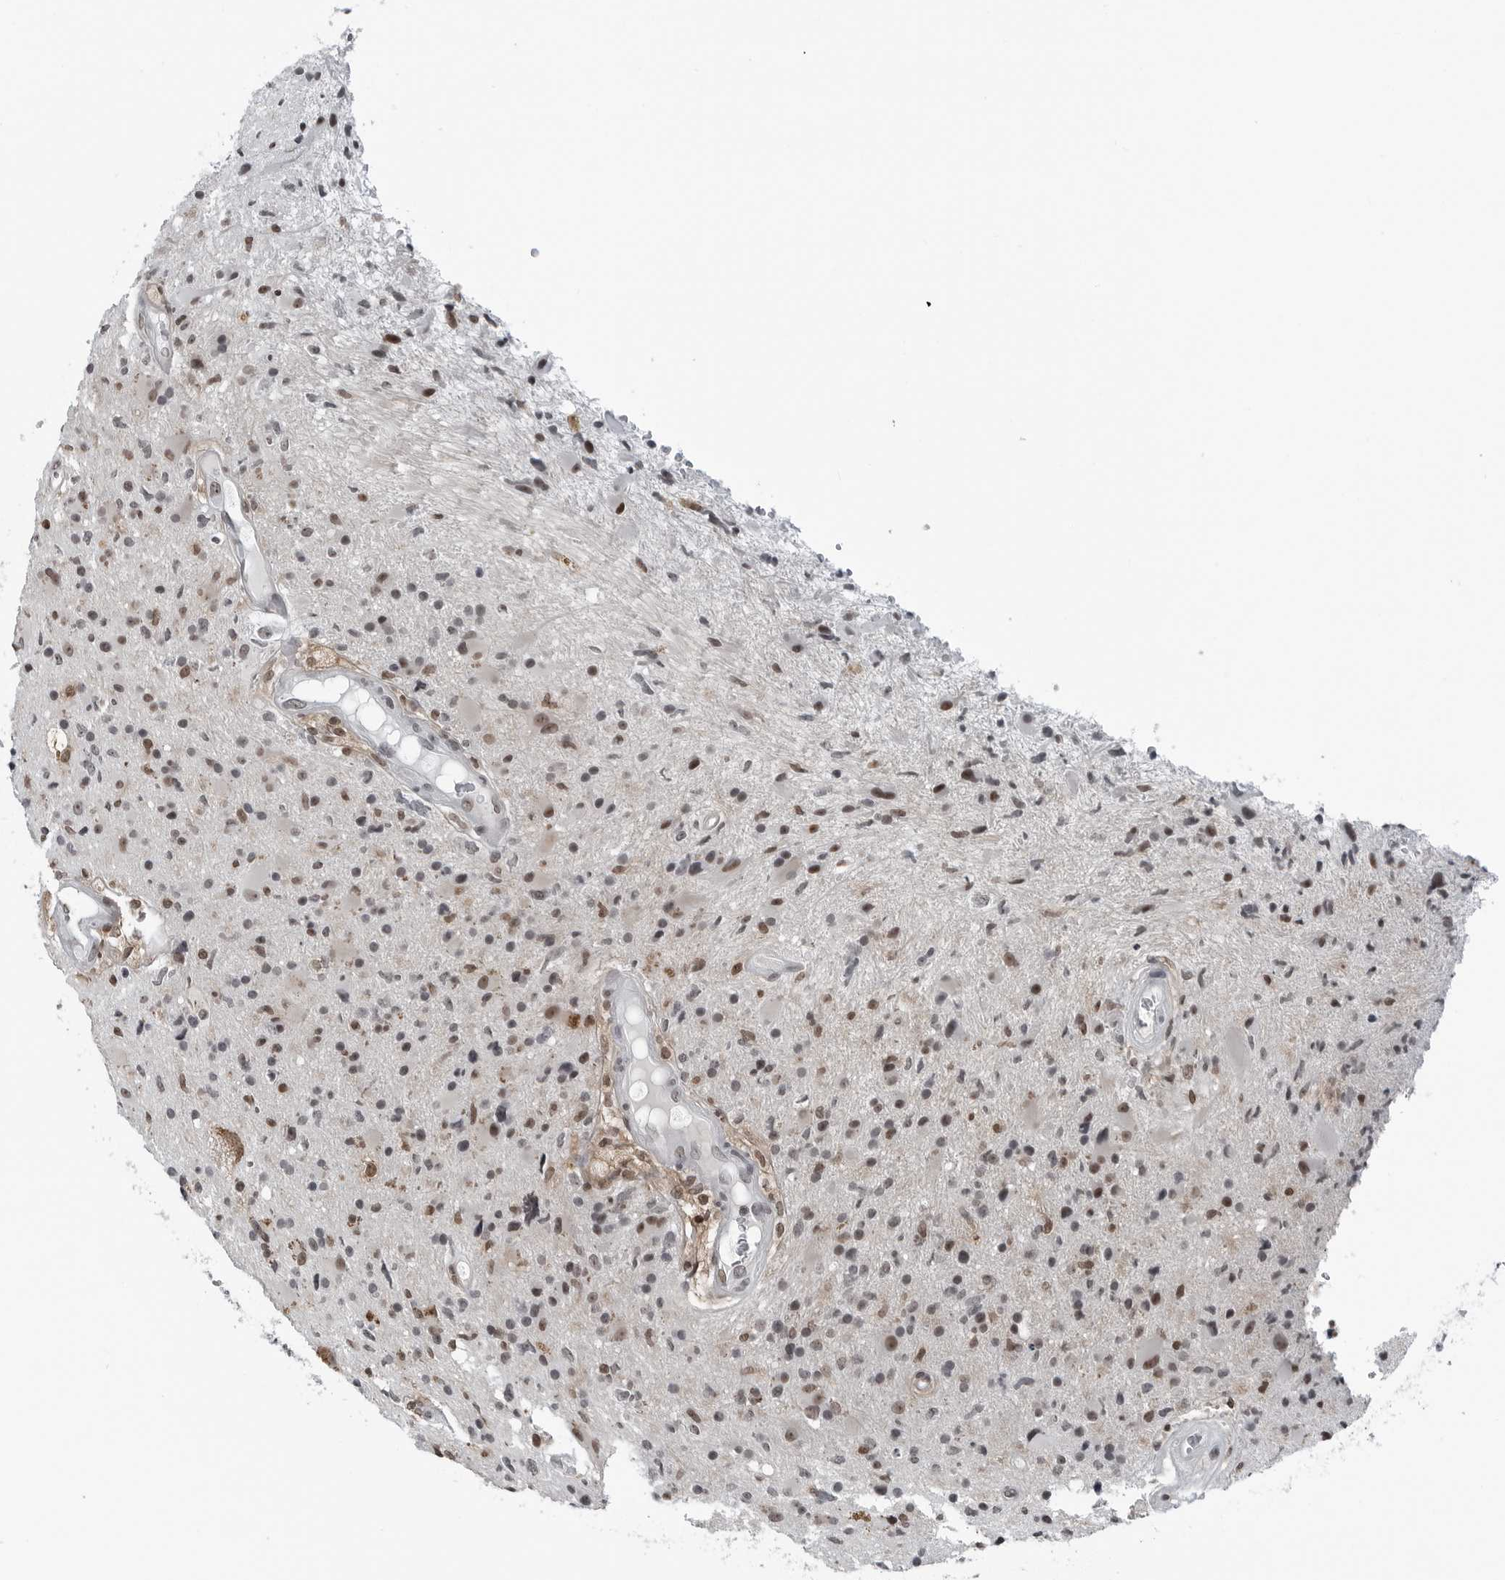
{"staining": {"intensity": "moderate", "quantity": "<25%", "location": "nuclear"}, "tissue": "glioma", "cell_type": "Tumor cells", "image_type": "cancer", "snomed": [{"axis": "morphology", "description": "Glioma, malignant, High grade"}, {"axis": "topography", "description": "Brain"}], "caption": "Tumor cells reveal moderate nuclear staining in about <25% of cells in malignant glioma (high-grade).", "gene": "AKR1A1", "patient": {"sex": "male", "age": 33}}